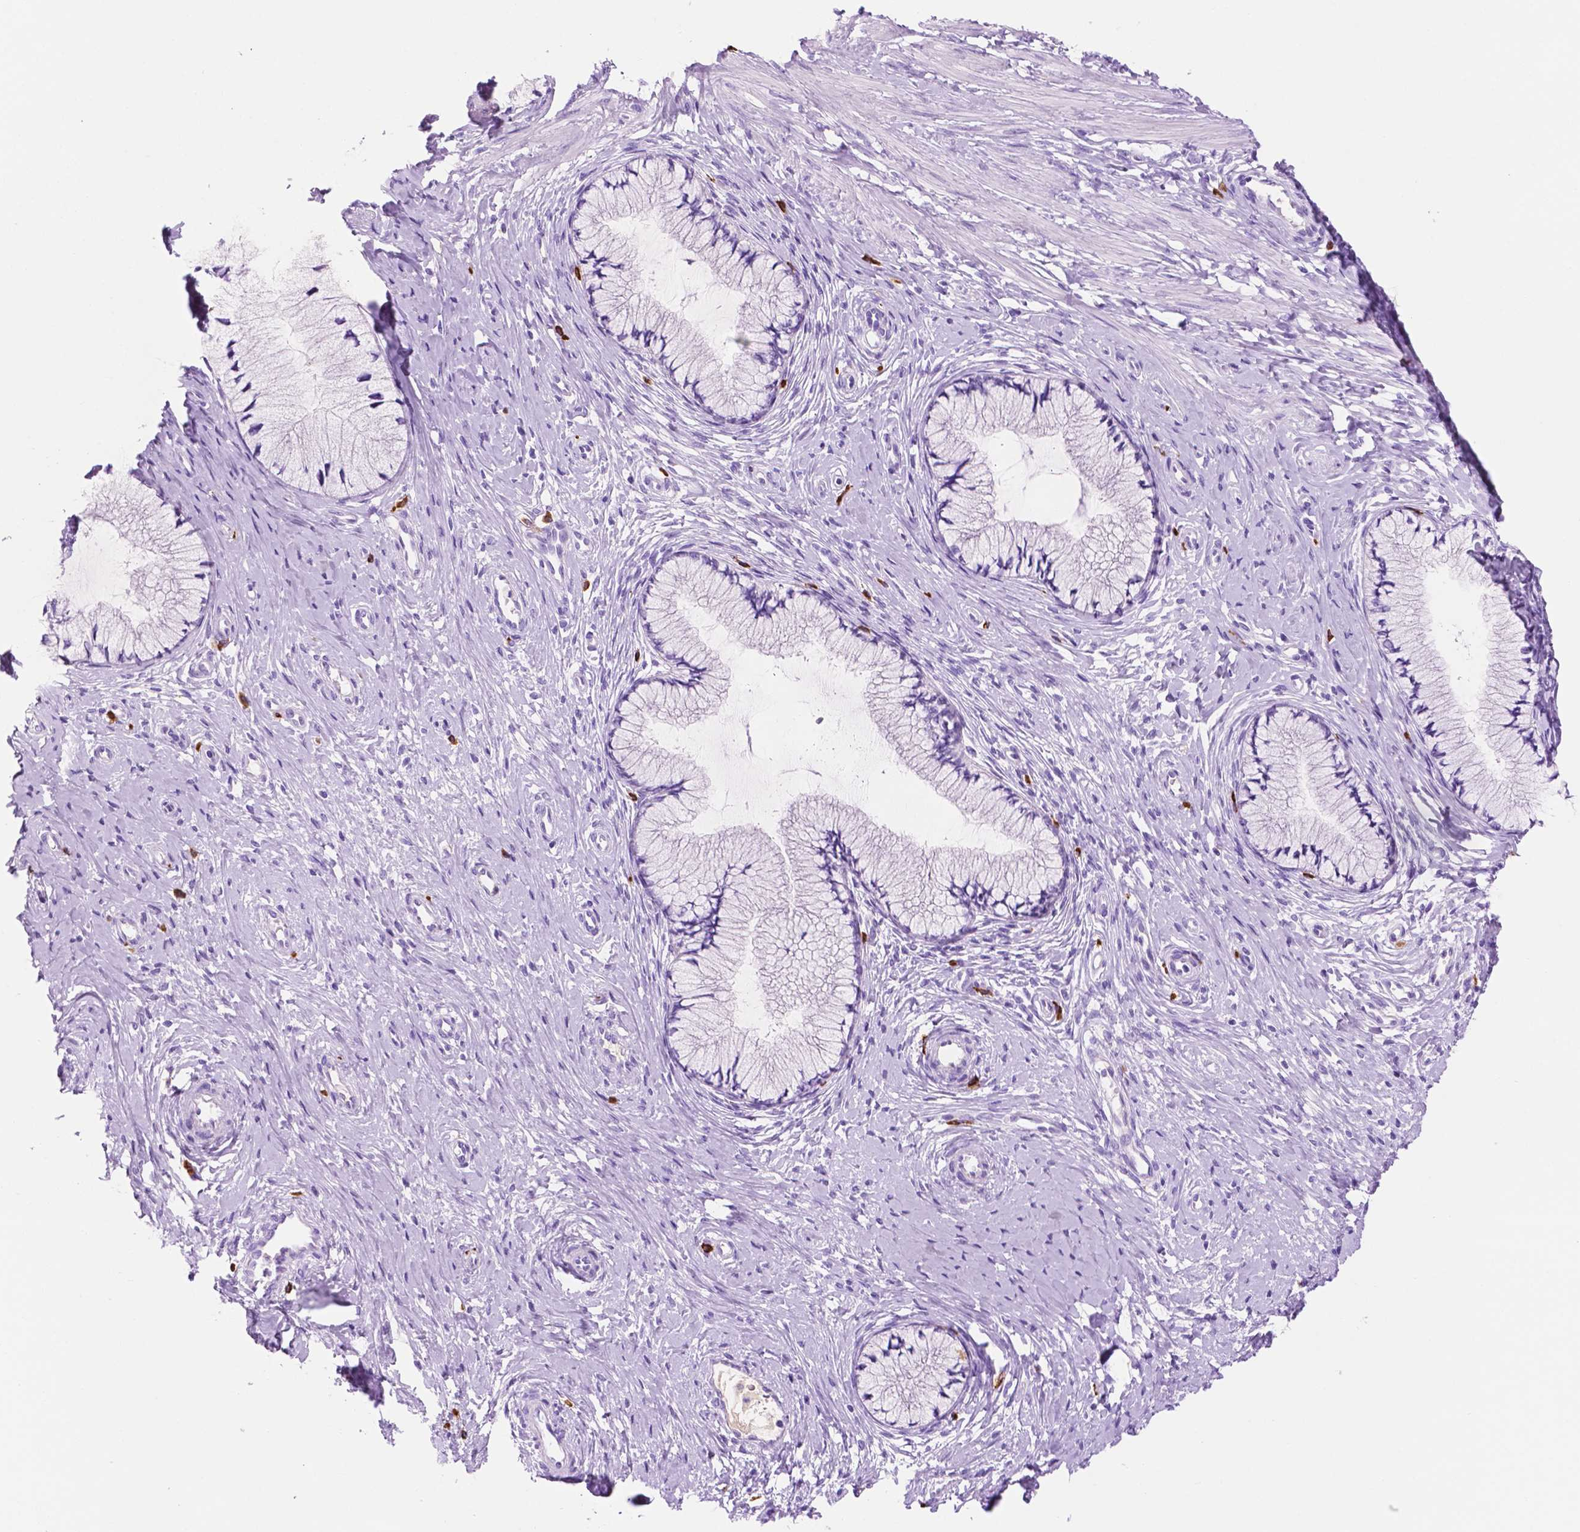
{"staining": {"intensity": "negative", "quantity": "none", "location": "none"}, "tissue": "cervix", "cell_type": "Glandular cells", "image_type": "normal", "snomed": [{"axis": "morphology", "description": "Normal tissue, NOS"}, {"axis": "topography", "description": "Cervix"}], "caption": "Image shows no significant protein staining in glandular cells of normal cervix.", "gene": "FOXB2", "patient": {"sex": "female", "age": 37}}